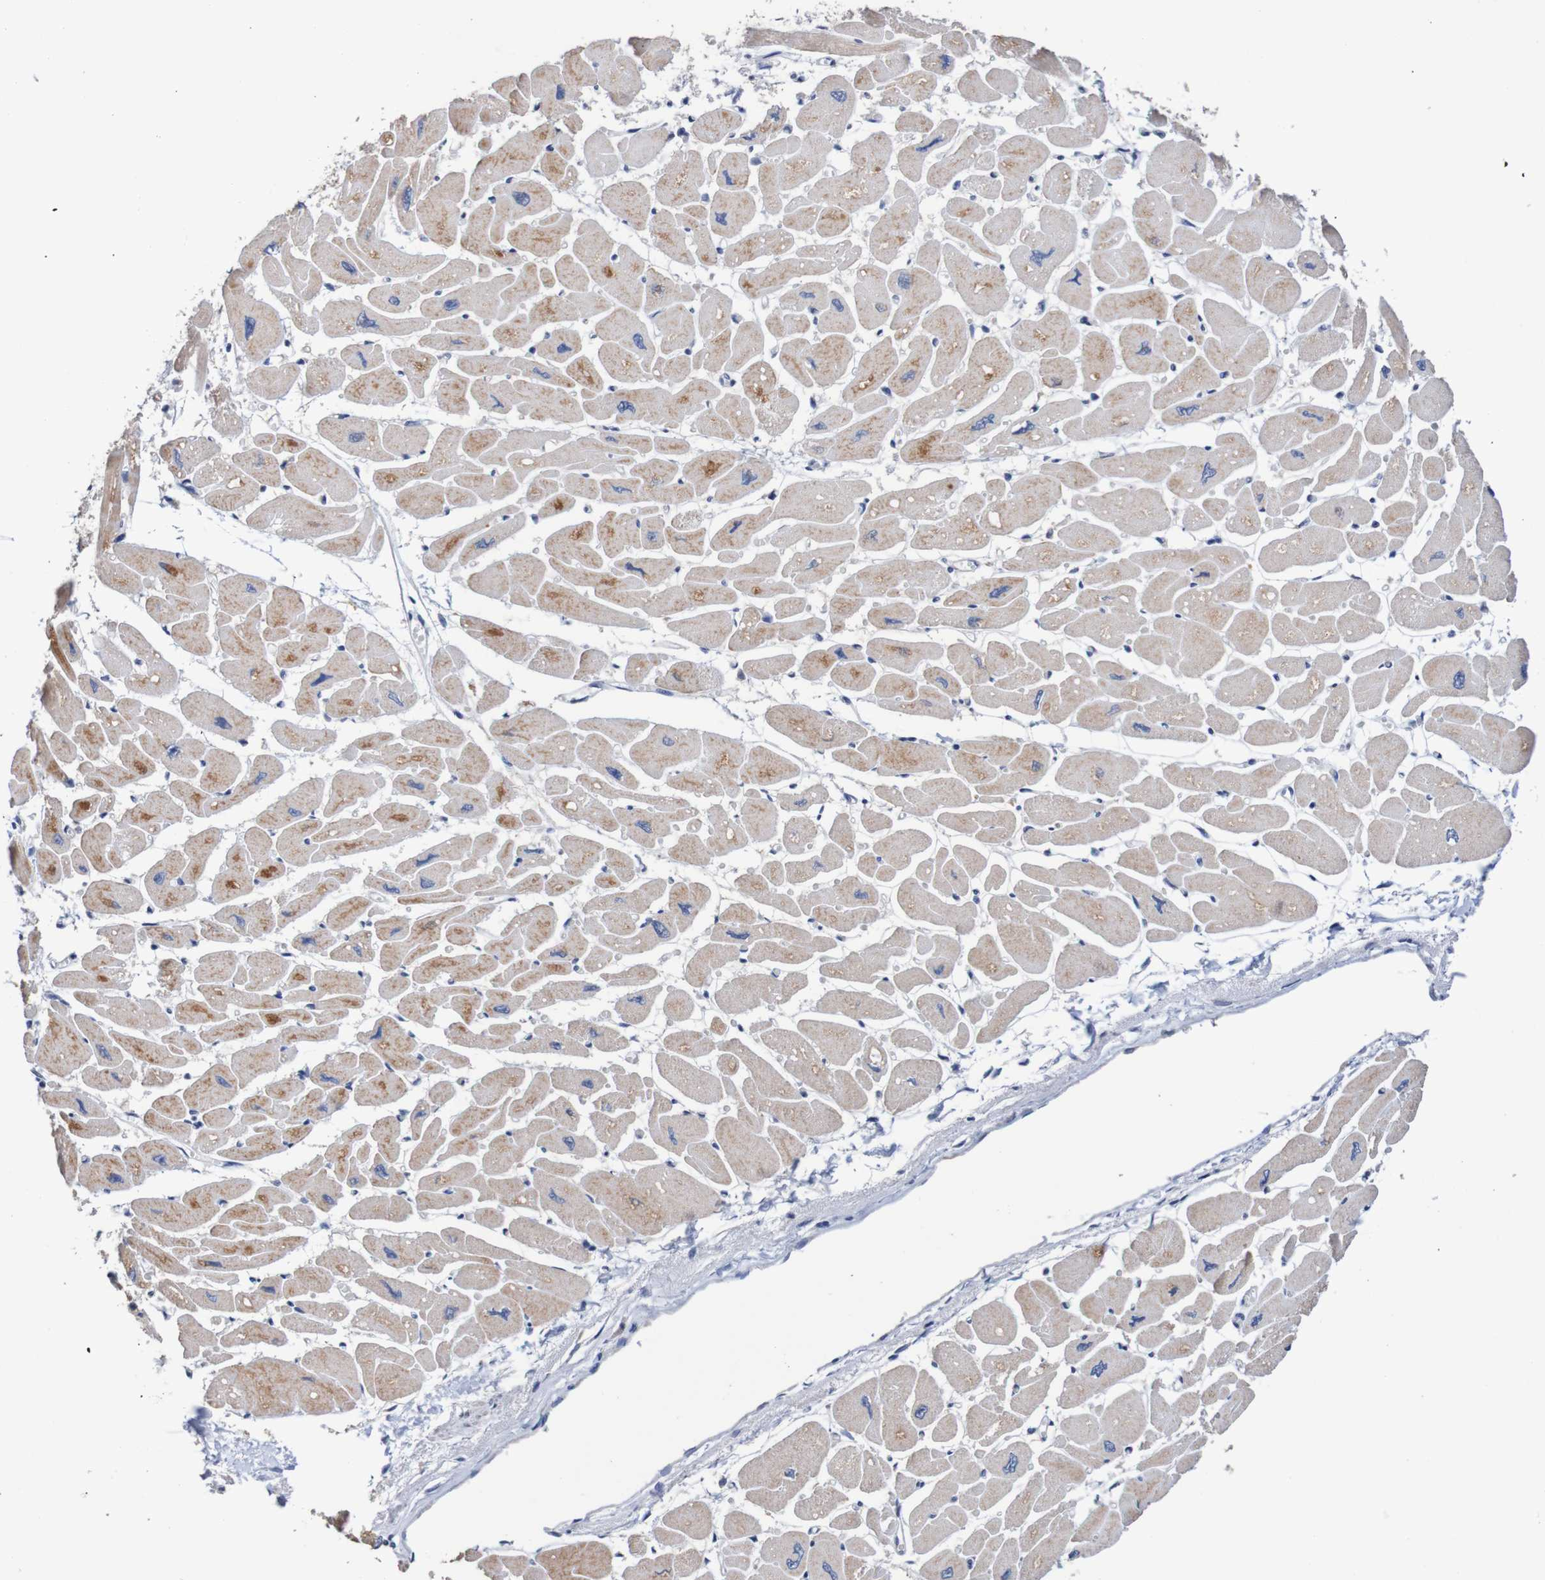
{"staining": {"intensity": "weak", "quantity": ">75%", "location": "cytoplasmic/membranous"}, "tissue": "heart muscle", "cell_type": "Cardiomyocytes", "image_type": "normal", "snomed": [{"axis": "morphology", "description": "Normal tissue, NOS"}, {"axis": "topography", "description": "Heart"}], "caption": "Immunohistochemical staining of normal human heart muscle shows >75% levels of weak cytoplasmic/membranous protein staining in approximately >75% of cardiomyocytes.", "gene": "FIBP", "patient": {"sex": "female", "age": 54}}